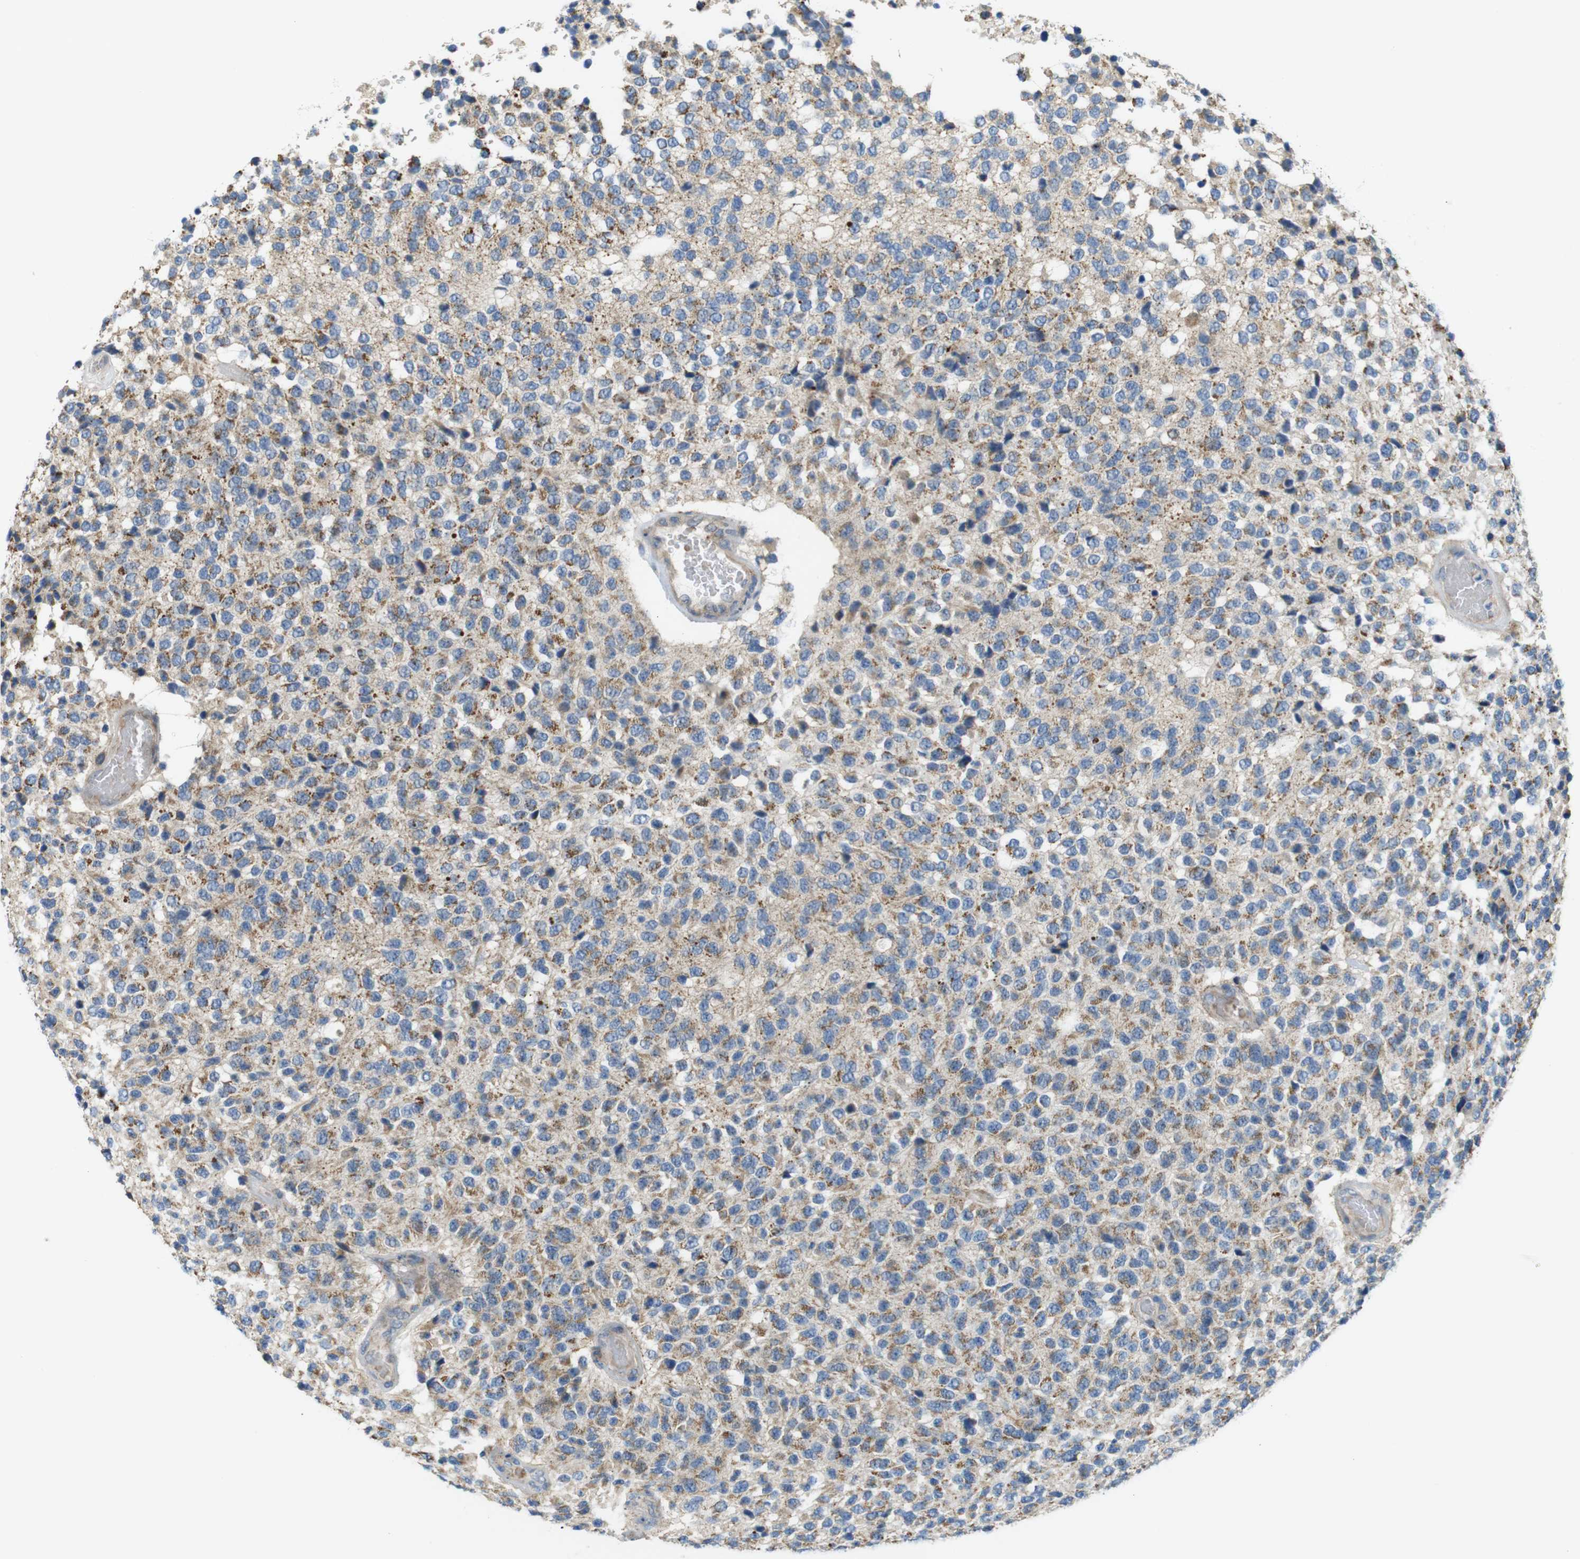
{"staining": {"intensity": "moderate", "quantity": "25%-75%", "location": "cytoplasmic/membranous"}, "tissue": "glioma", "cell_type": "Tumor cells", "image_type": "cancer", "snomed": [{"axis": "morphology", "description": "Glioma, malignant, High grade"}, {"axis": "topography", "description": "pancreas cauda"}], "caption": "Protein analysis of glioma tissue reveals moderate cytoplasmic/membranous staining in approximately 25%-75% of tumor cells.", "gene": "MARCHF1", "patient": {"sex": "male", "age": 60}}